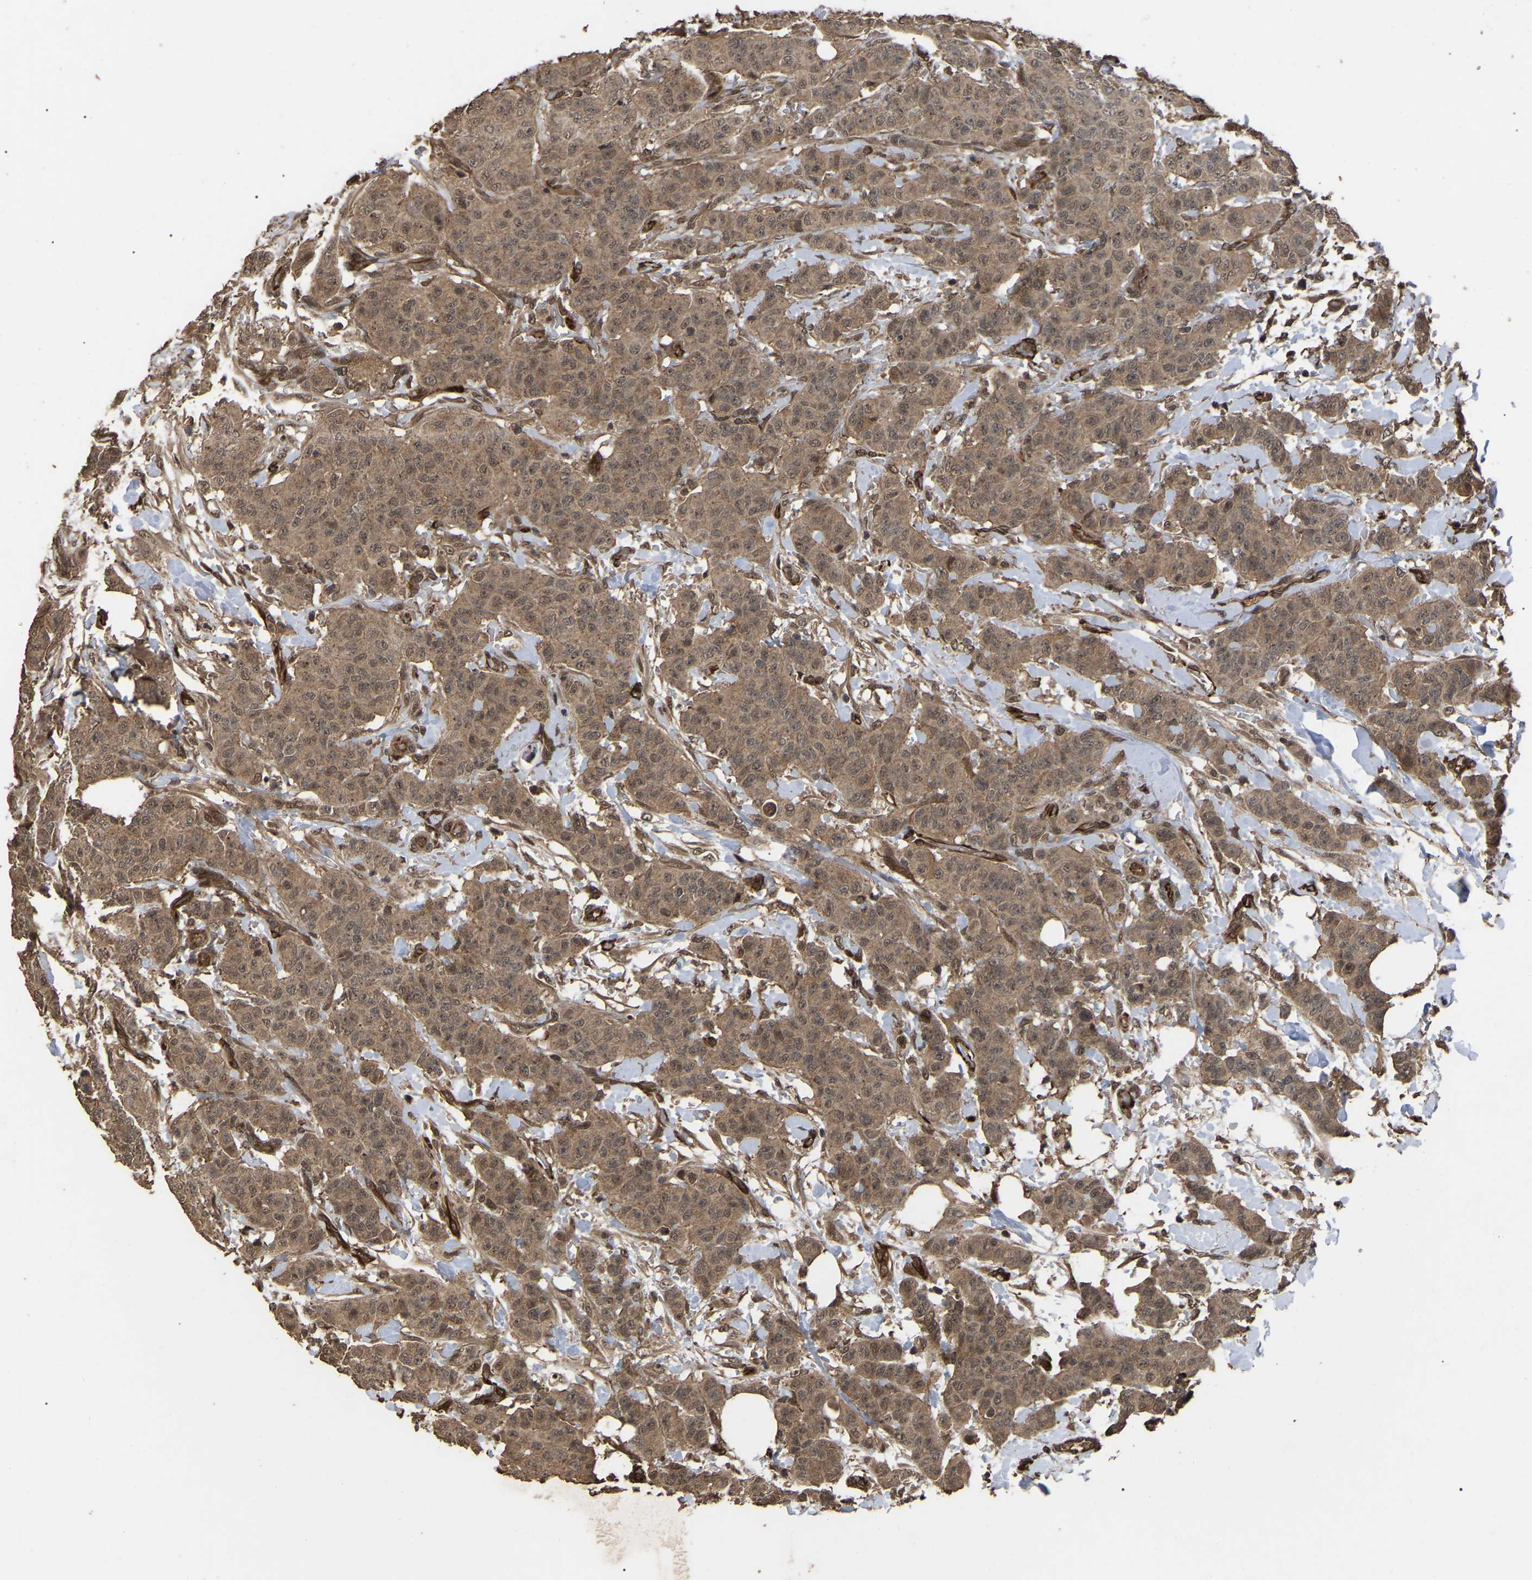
{"staining": {"intensity": "moderate", "quantity": ">75%", "location": "cytoplasmic/membranous"}, "tissue": "breast cancer", "cell_type": "Tumor cells", "image_type": "cancer", "snomed": [{"axis": "morphology", "description": "Normal tissue, NOS"}, {"axis": "morphology", "description": "Duct carcinoma"}, {"axis": "topography", "description": "Breast"}], "caption": "This photomicrograph reveals IHC staining of human breast cancer, with medium moderate cytoplasmic/membranous expression in approximately >75% of tumor cells.", "gene": "FAM161B", "patient": {"sex": "female", "age": 40}}